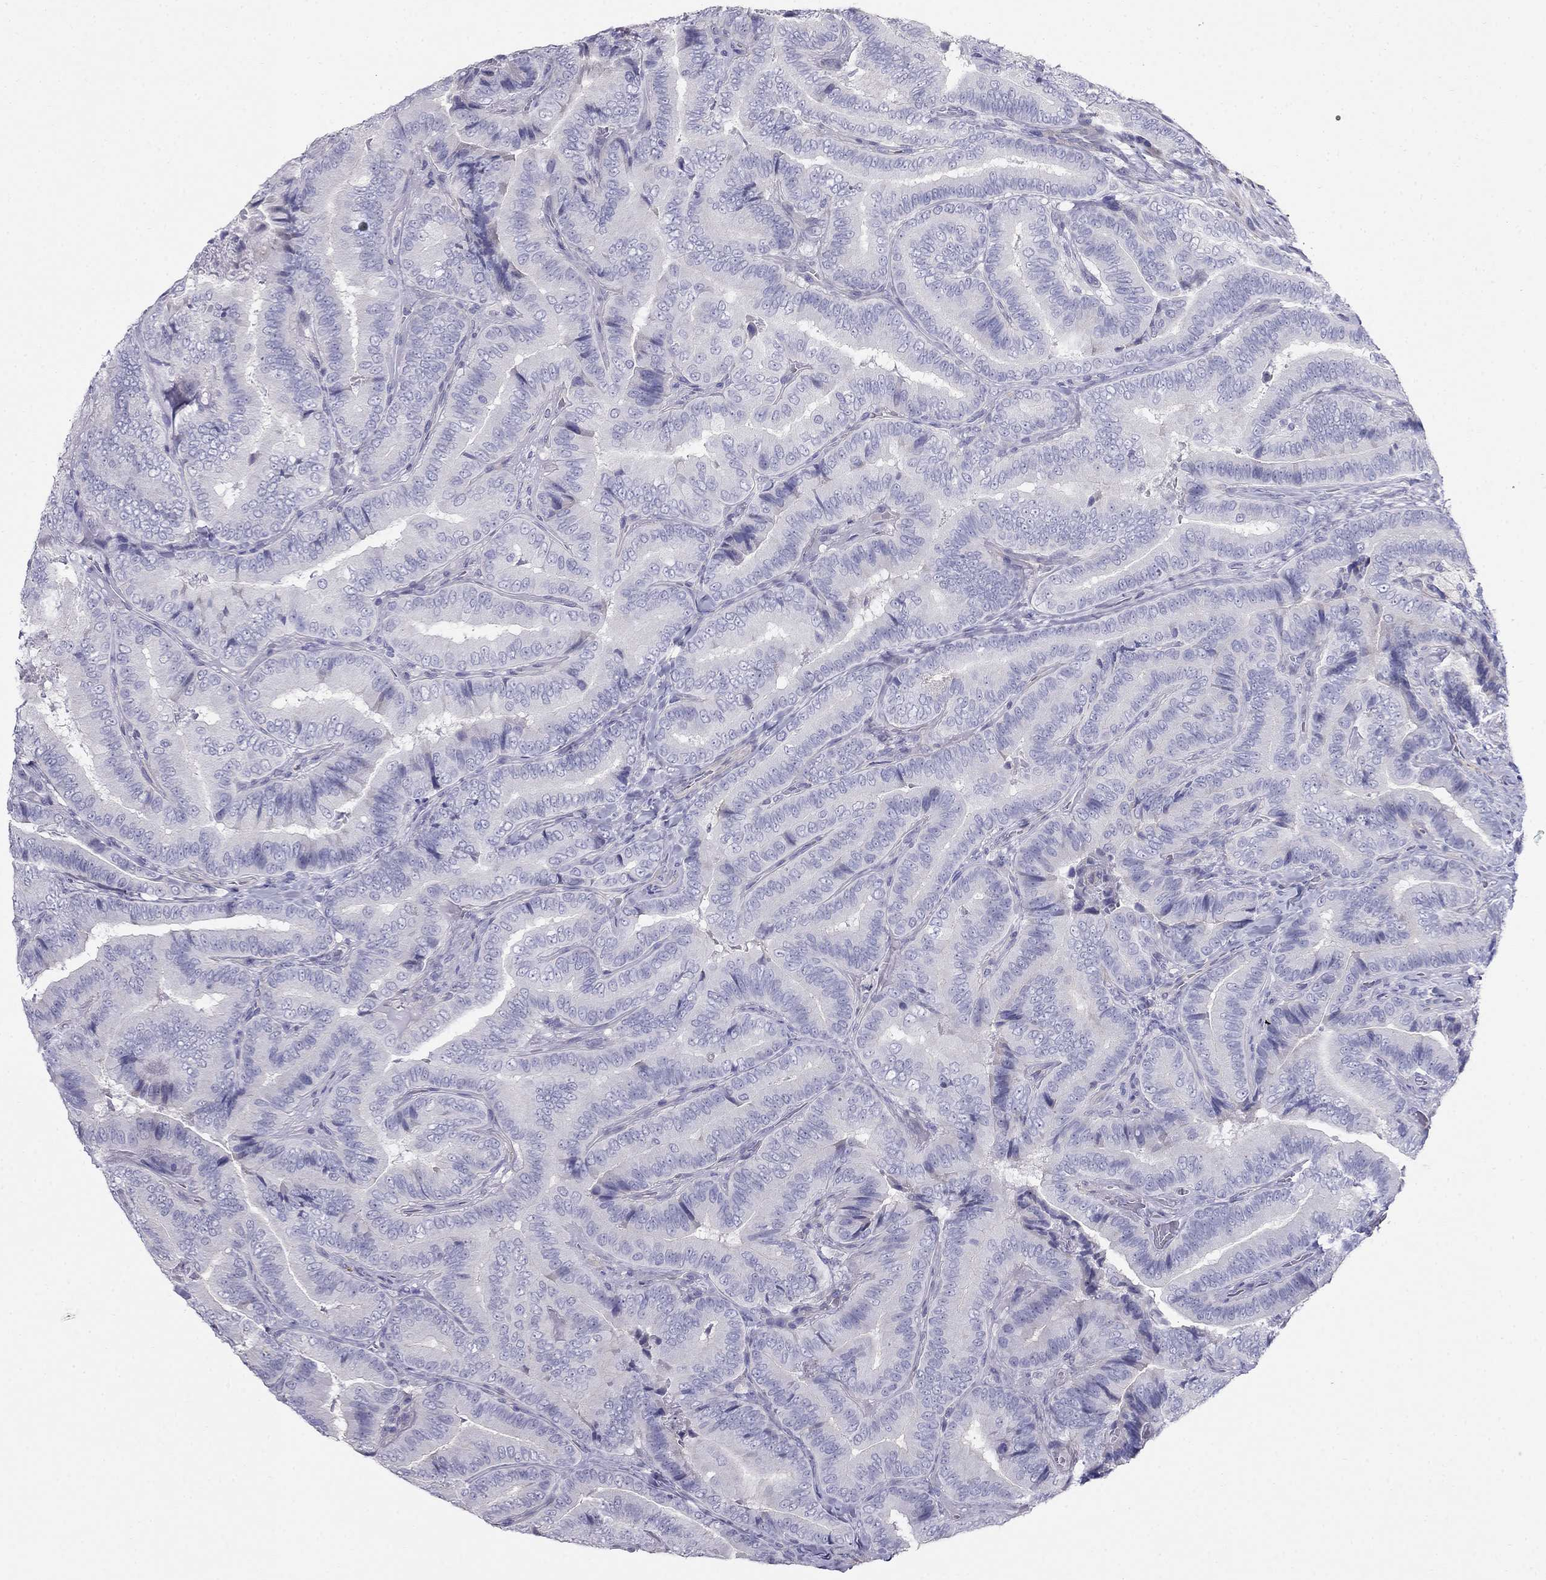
{"staining": {"intensity": "negative", "quantity": "none", "location": "none"}, "tissue": "thyroid cancer", "cell_type": "Tumor cells", "image_type": "cancer", "snomed": [{"axis": "morphology", "description": "Papillary adenocarcinoma, NOS"}, {"axis": "topography", "description": "Thyroid gland"}], "caption": "Immunohistochemical staining of thyroid papillary adenocarcinoma demonstrates no significant expression in tumor cells.", "gene": "LY6H", "patient": {"sex": "male", "age": 61}}